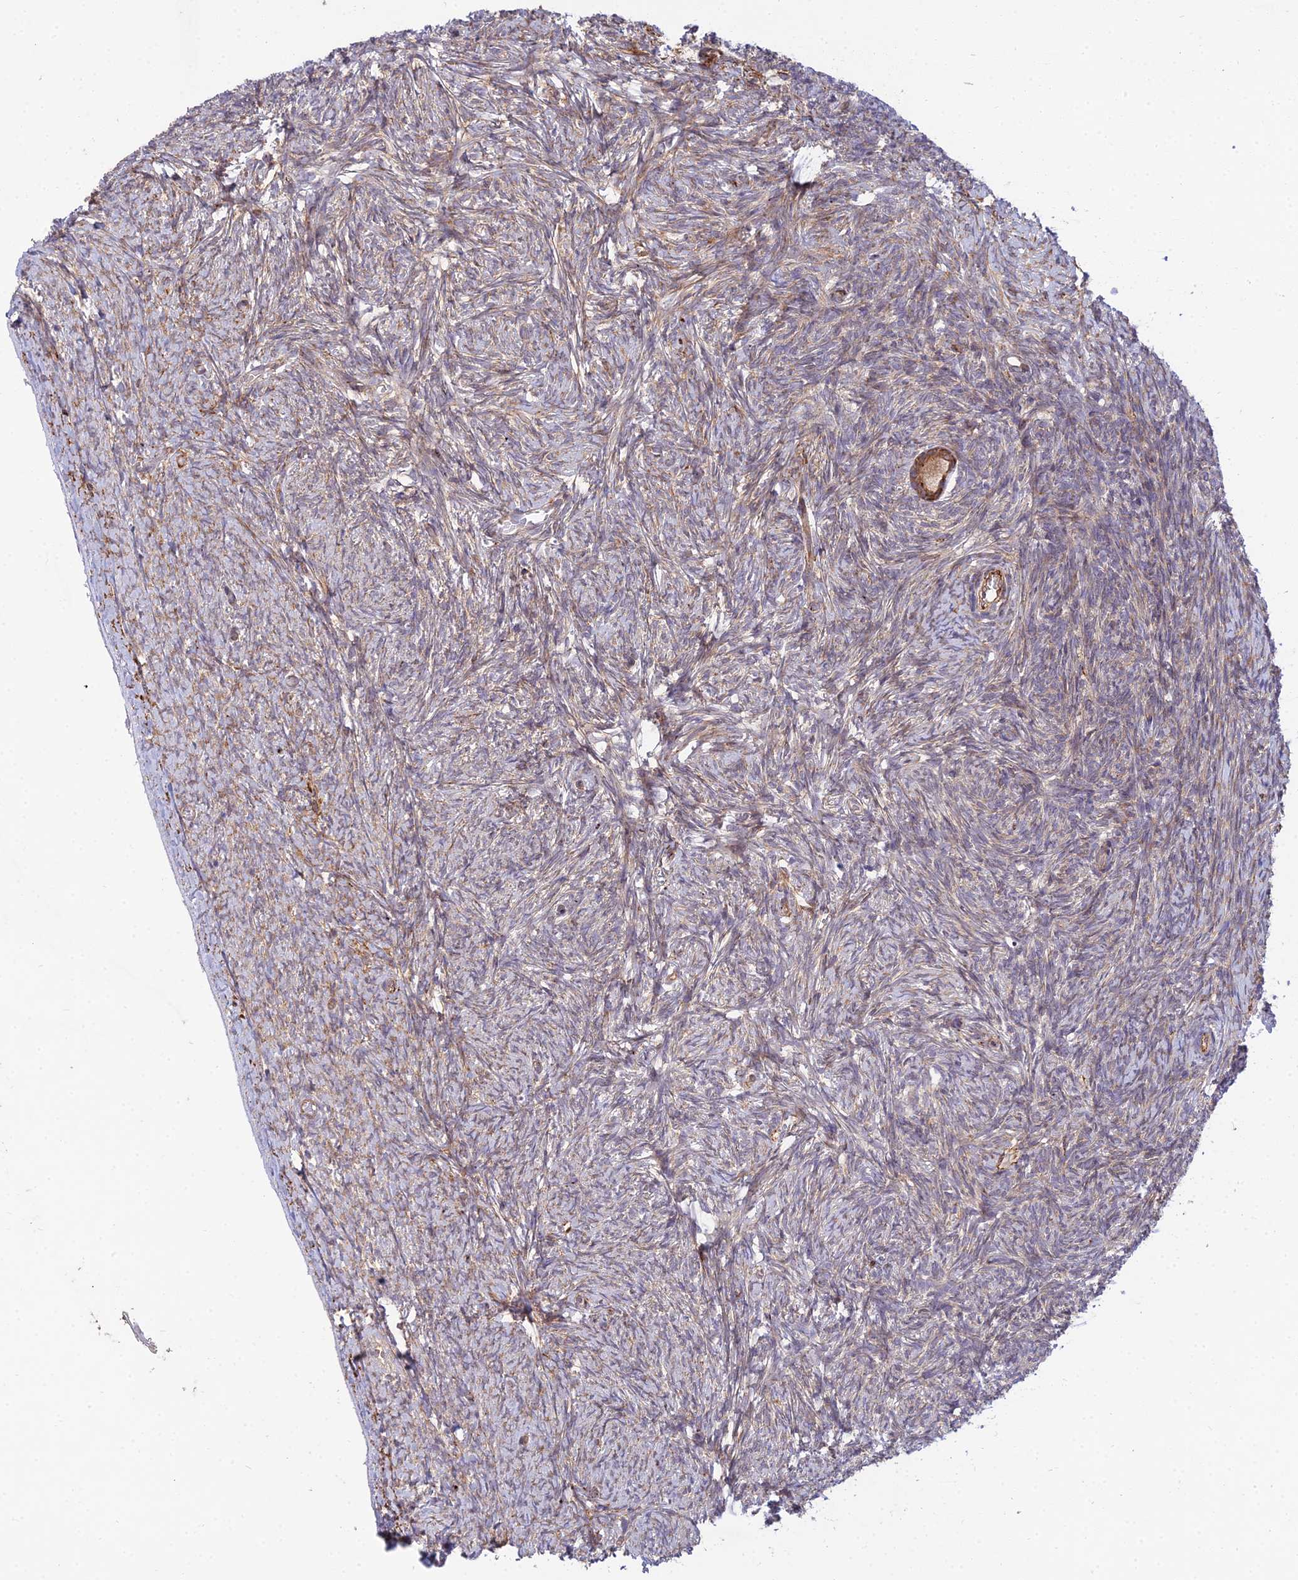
{"staining": {"intensity": "strong", "quantity": ">75%", "location": "cytoplasmic/membranous"}, "tissue": "ovary", "cell_type": "Follicle cells", "image_type": "normal", "snomed": [{"axis": "morphology", "description": "Normal tissue, NOS"}, {"axis": "topography", "description": "Ovary"}], "caption": "IHC (DAB (3,3'-diaminobenzidine)) staining of normal ovary exhibits strong cytoplasmic/membranous protein expression in approximately >75% of follicle cells.", "gene": "NDUFAF7", "patient": {"sex": "female", "age": 44}}